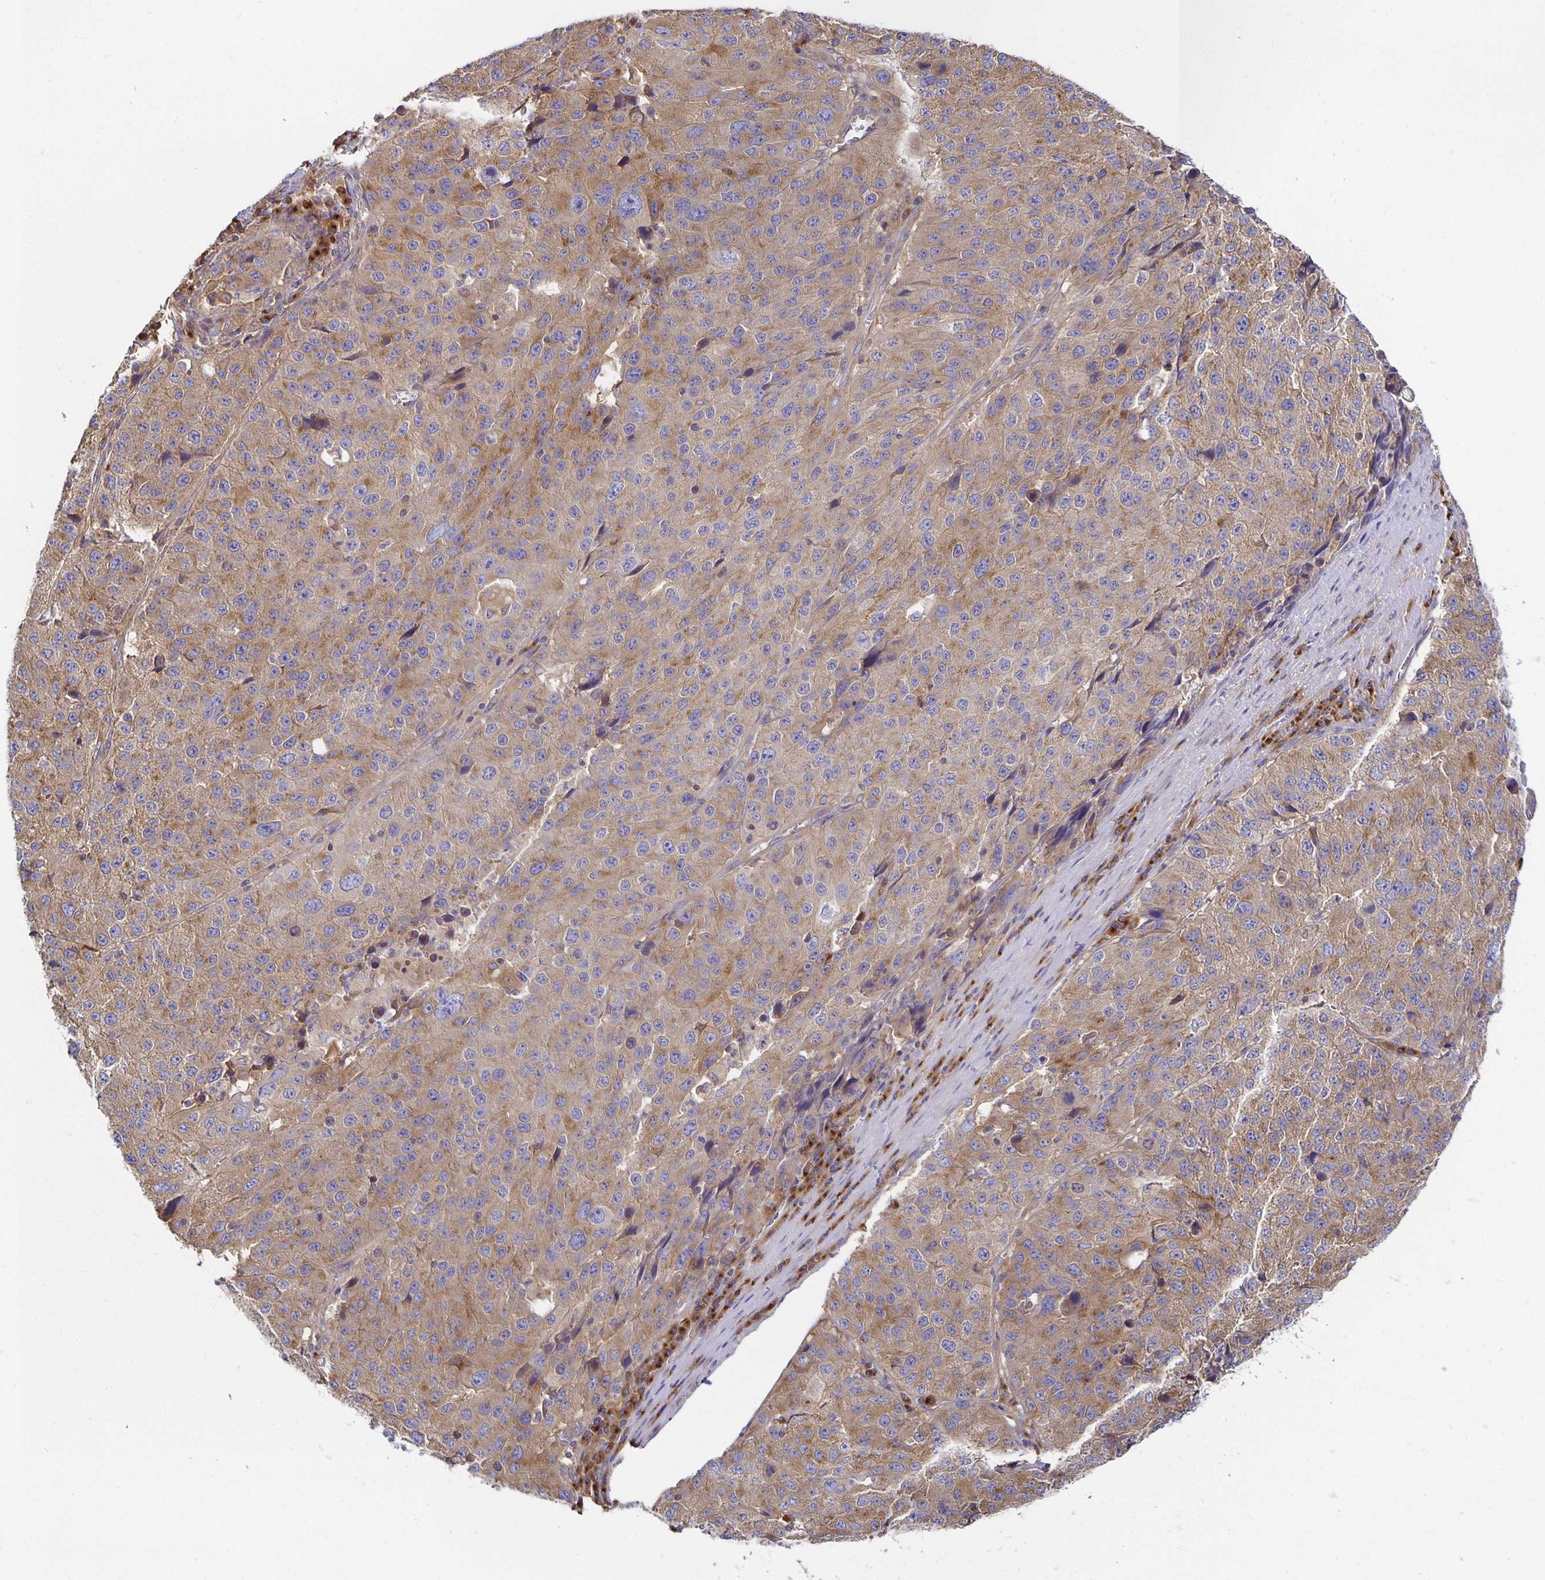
{"staining": {"intensity": "moderate", "quantity": ">75%", "location": "cytoplasmic/membranous"}, "tissue": "stomach cancer", "cell_type": "Tumor cells", "image_type": "cancer", "snomed": [{"axis": "morphology", "description": "Adenocarcinoma, NOS"}, {"axis": "topography", "description": "Stomach"}], "caption": "Stomach cancer tissue reveals moderate cytoplasmic/membranous positivity in approximately >75% of tumor cells, visualized by immunohistochemistry.", "gene": "USO1", "patient": {"sex": "male", "age": 71}}